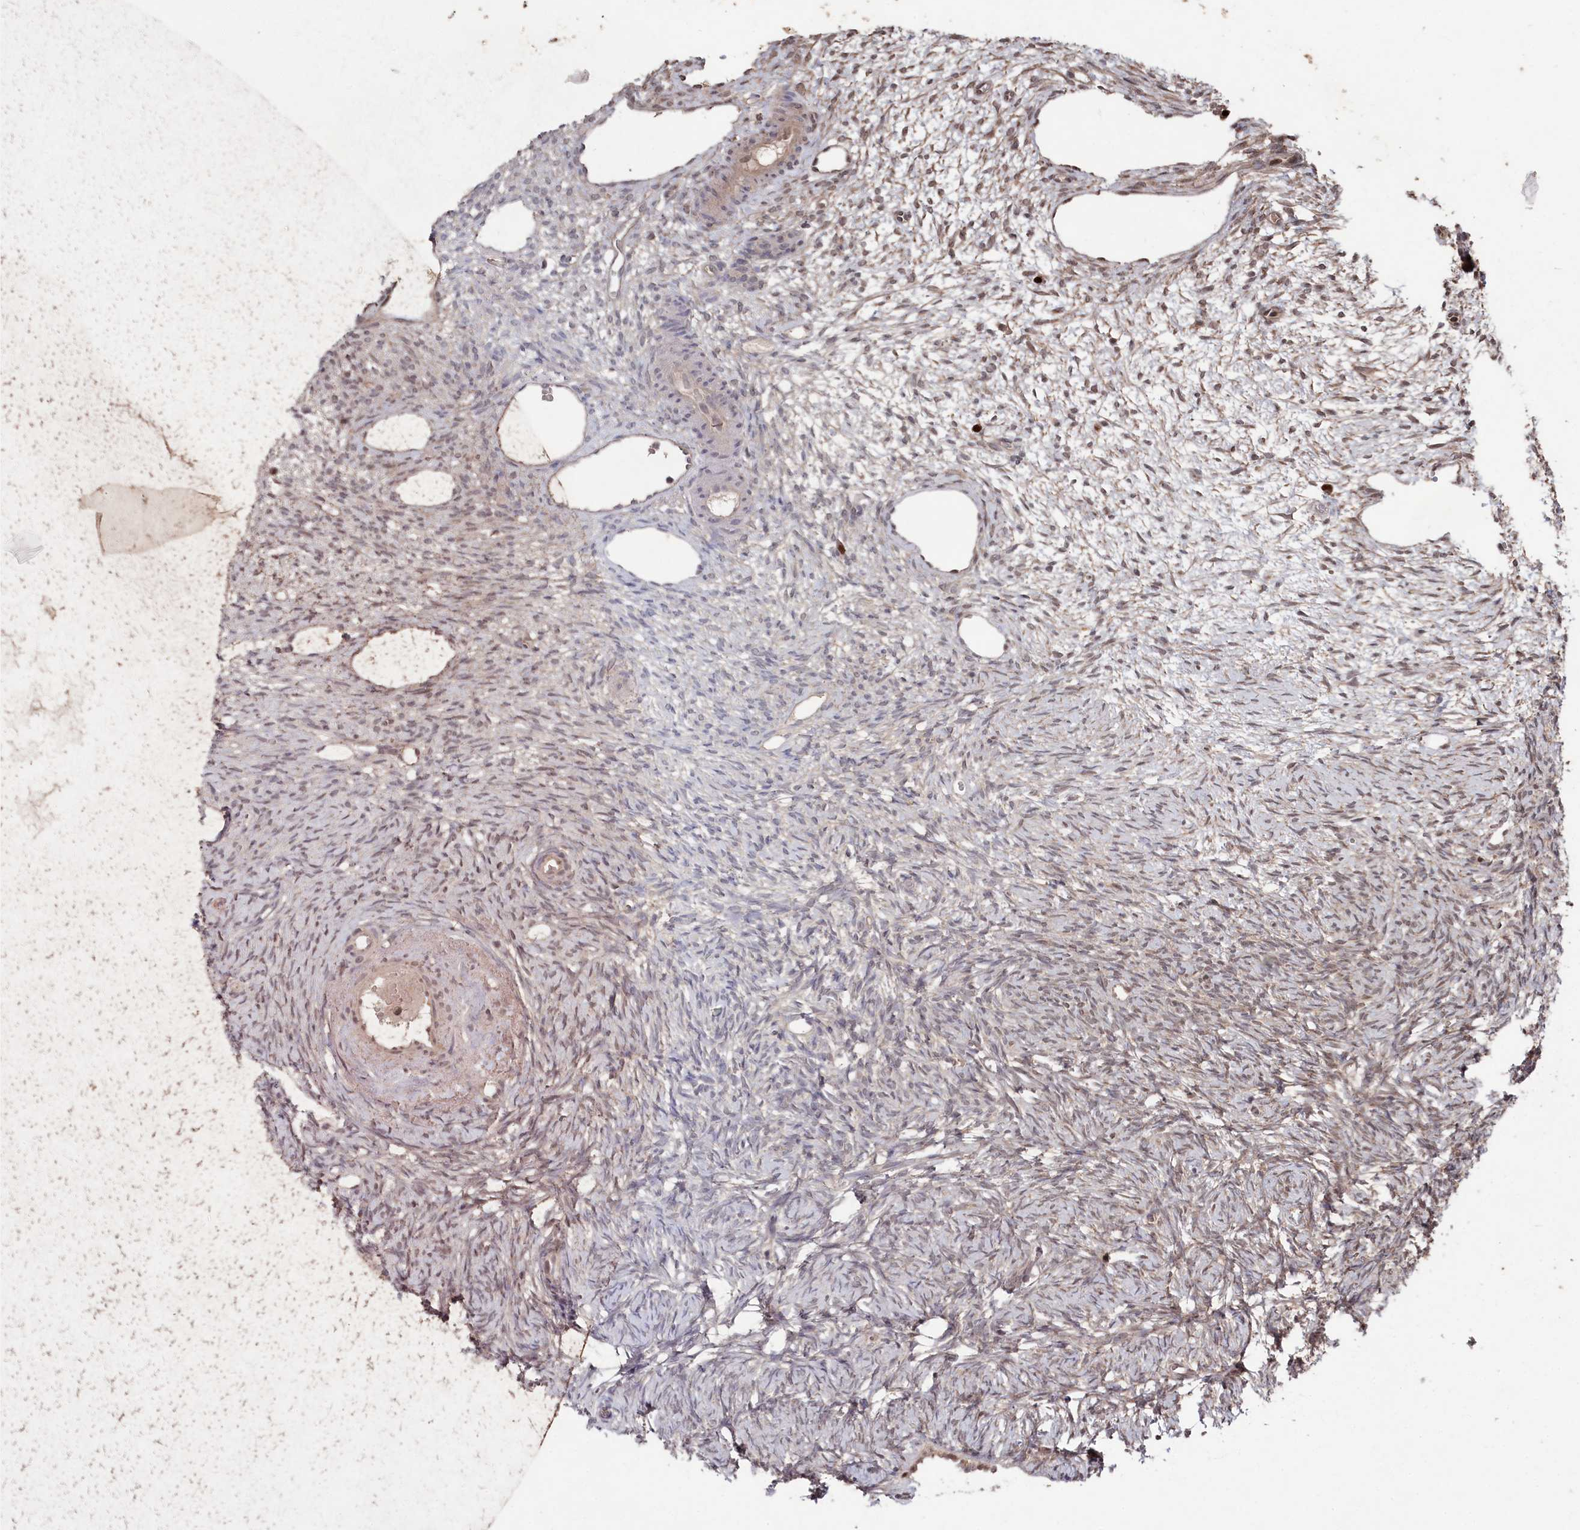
{"staining": {"intensity": "weak", "quantity": "25%-75%", "location": "cytoplasmic/membranous,nuclear"}, "tissue": "ovary", "cell_type": "Ovarian stroma cells", "image_type": "normal", "snomed": [{"axis": "morphology", "description": "Normal tissue, NOS"}, {"axis": "topography", "description": "Ovary"}], "caption": "This image demonstrates IHC staining of normal human ovary, with low weak cytoplasmic/membranous,nuclear staining in approximately 25%-75% of ovarian stroma cells.", "gene": "BORCS7", "patient": {"sex": "female", "age": 51}}